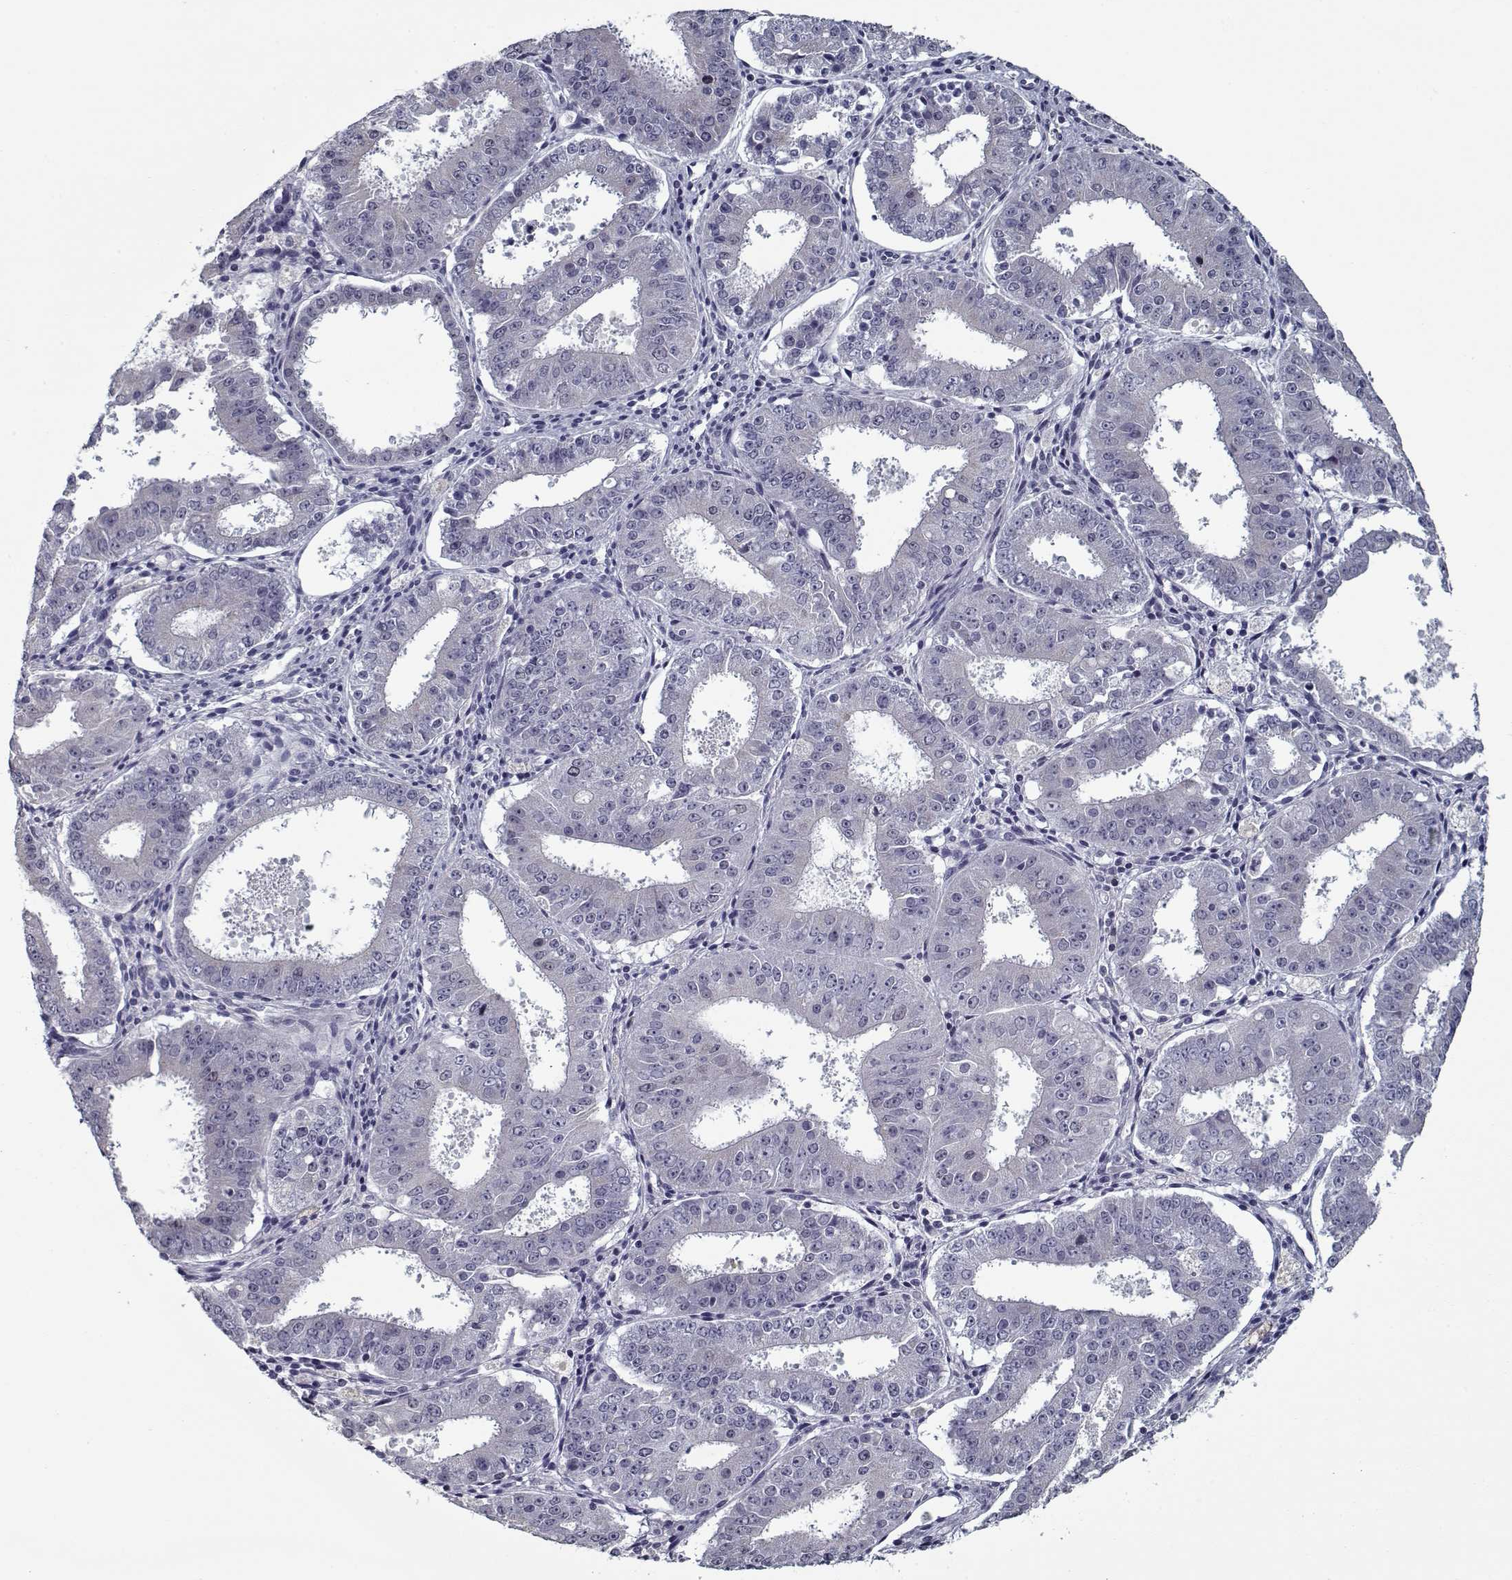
{"staining": {"intensity": "negative", "quantity": "none", "location": "none"}, "tissue": "ovarian cancer", "cell_type": "Tumor cells", "image_type": "cancer", "snomed": [{"axis": "morphology", "description": "Carcinoma, endometroid"}, {"axis": "topography", "description": "Ovary"}], "caption": "Immunohistochemical staining of ovarian endometroid carcinoma reveals no significant expression in tumor cells.", "gene": "SEC16B", "patient": {"sex": "female", "age": 42}}